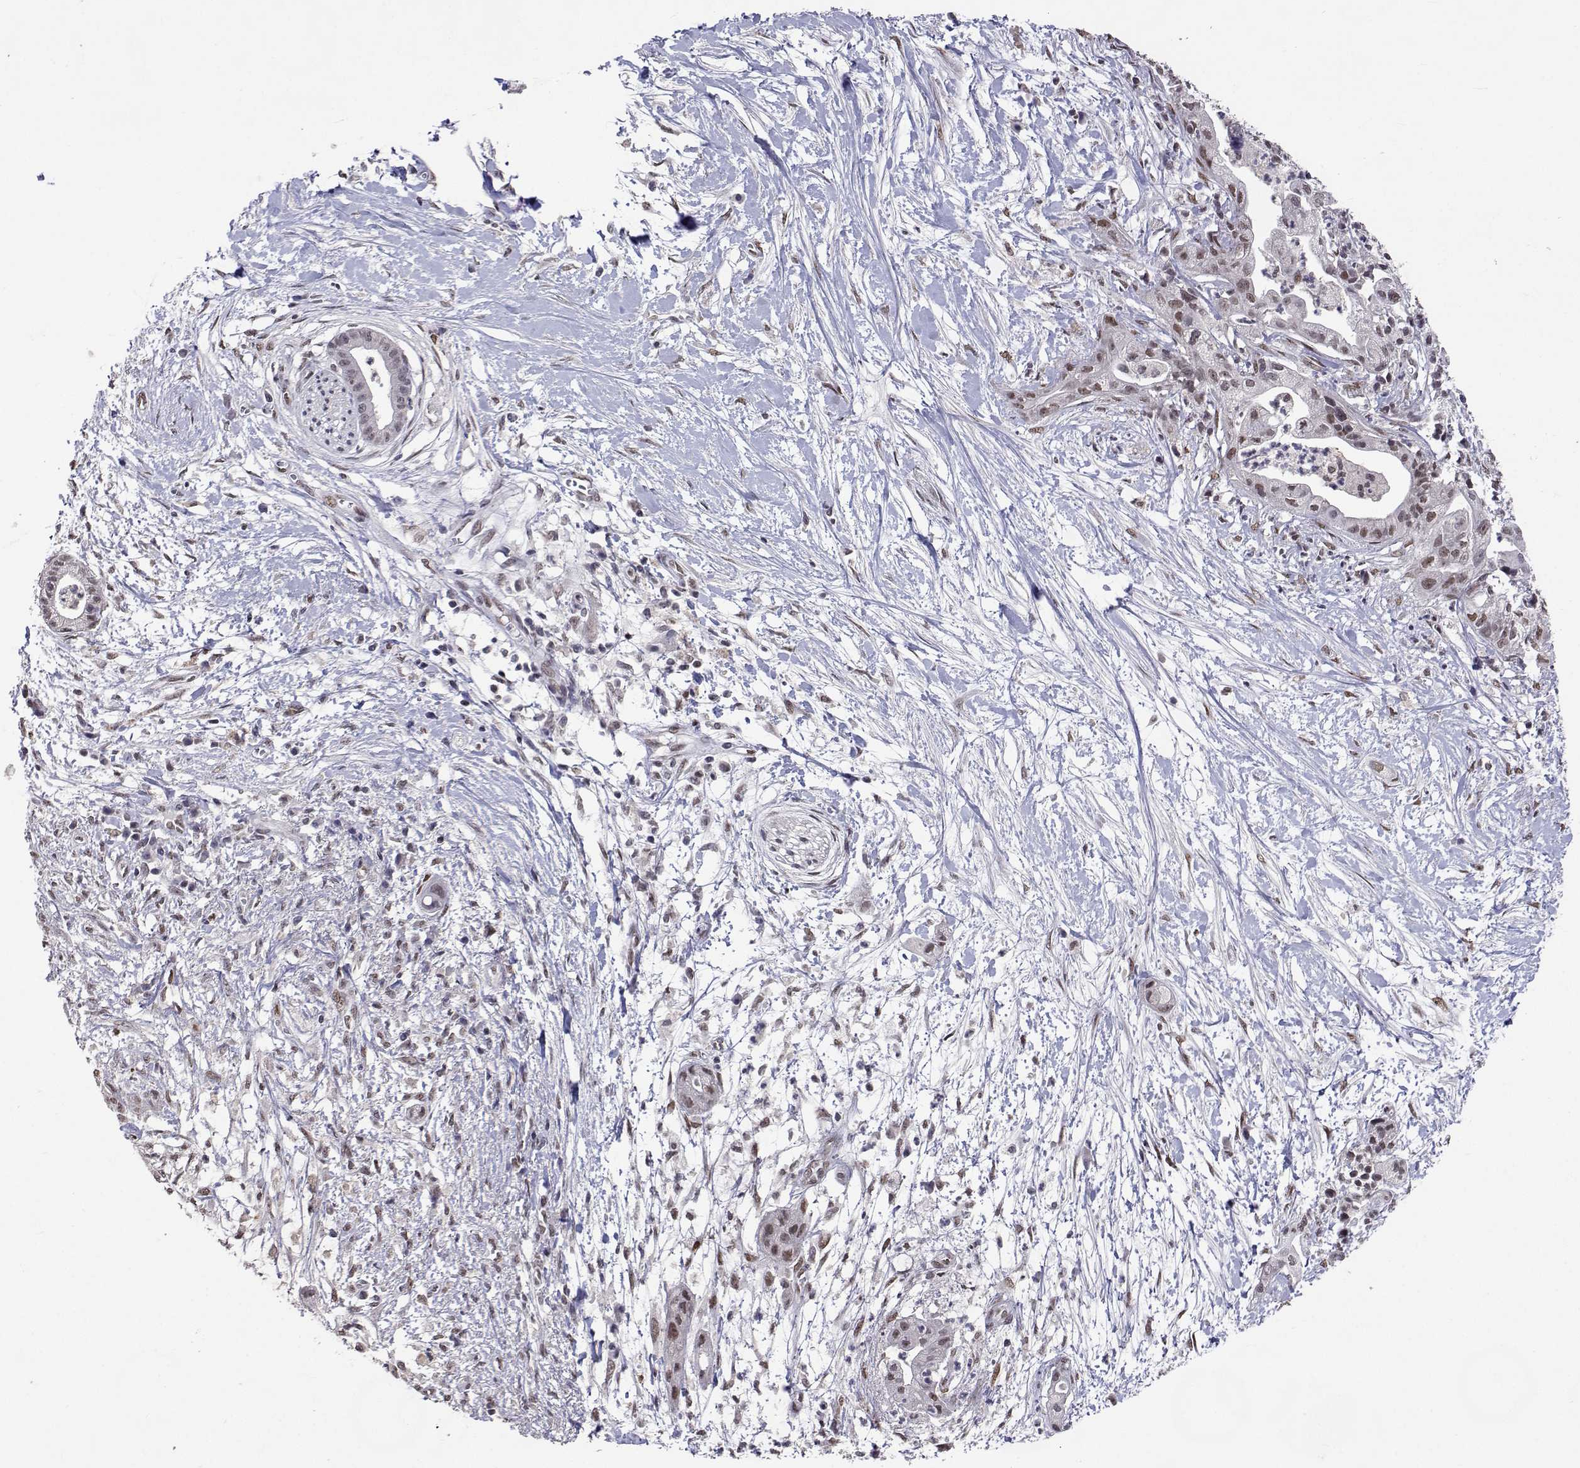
{"staining": {"intensity": "moderate", "quantity": ">75%", "location": "nuclear"}, "tissue": "pancreatic cancer", "cell_type": "Tumor cells", "image_type": "cancer", "snomed": [{"axis": "morphology", "description": "Normal tissue, NOS"}, {"axis": "morphology", "description": "Adenocarcinoma, NOS"}, {"axis": "topography", "description": "Lymph node"}, {"axis": "topography", "description": "Pancreas"}], "caption": "Immunohistochemistry (IHC) histopathology image of neoplastic tissue: human pancreatic cancer stained using IHC exhibits medium levels of moderate protein expression localized specifically in the nuclear of tumor cells, appearing as a nuclear brown color.", "gene": "HNRNPA0", "patient": {"sex": "female", "age": 58}}